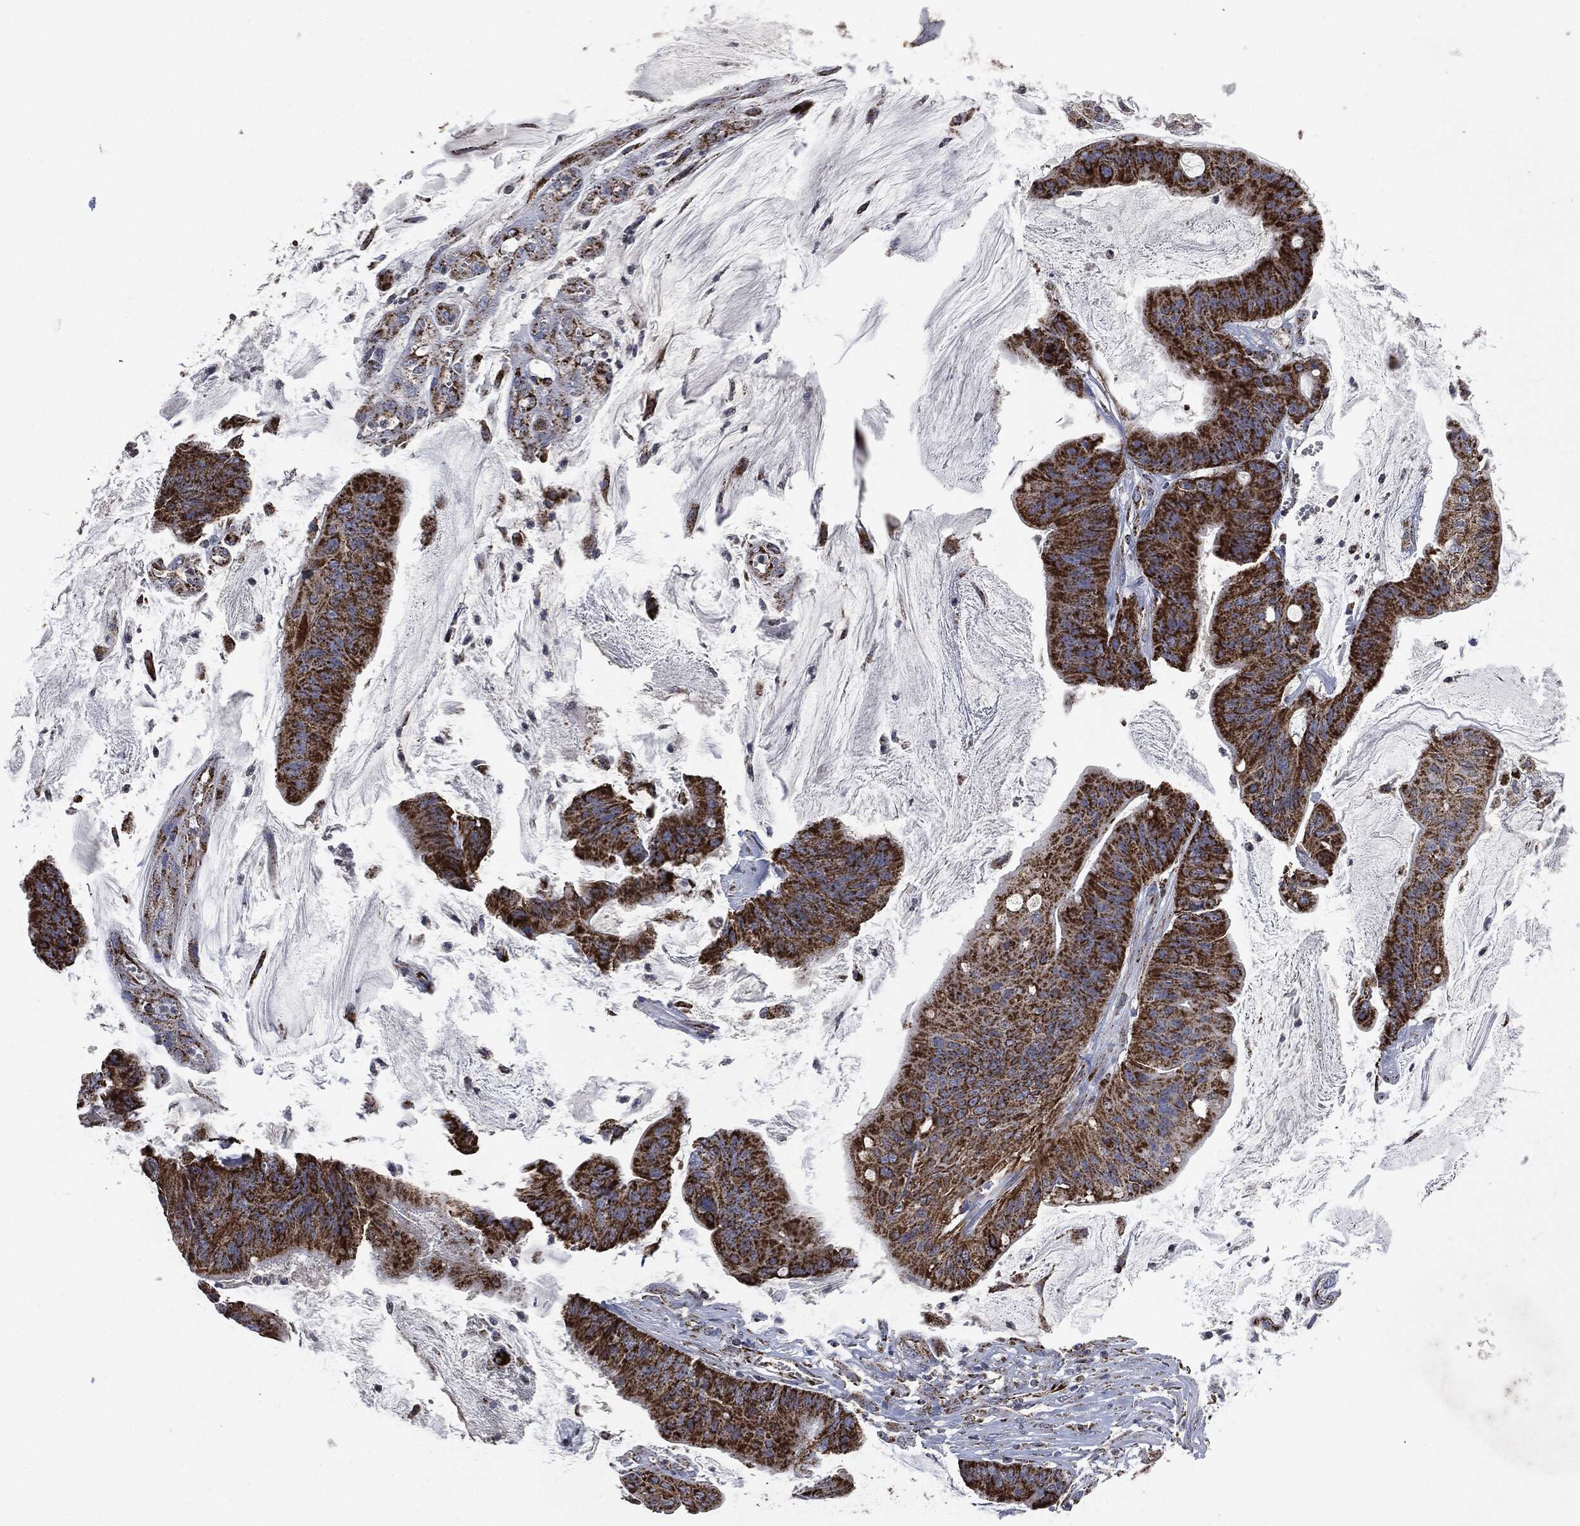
{"staining": {"intensity": "strong", "quantity": ">75%", "location": "cytoplasmic/membranous"}, "tissue": "colorectal cancer", "cell_type": "Tumor cells", "image_type": "cancer", "snomed": [{"axis": "morphology", "description": "Adenocarcinoma, NOS"}, {"axis": "topography", "description": "Colon"}], "caption": "Colorectal adenocarcinoma stained for a protein (brown) shows strong cytoplasmic/membranous positive staining in approximately >75% of tumor cells.", "gene": "RYK", "patient": {"sex": "female", "age": 69}}